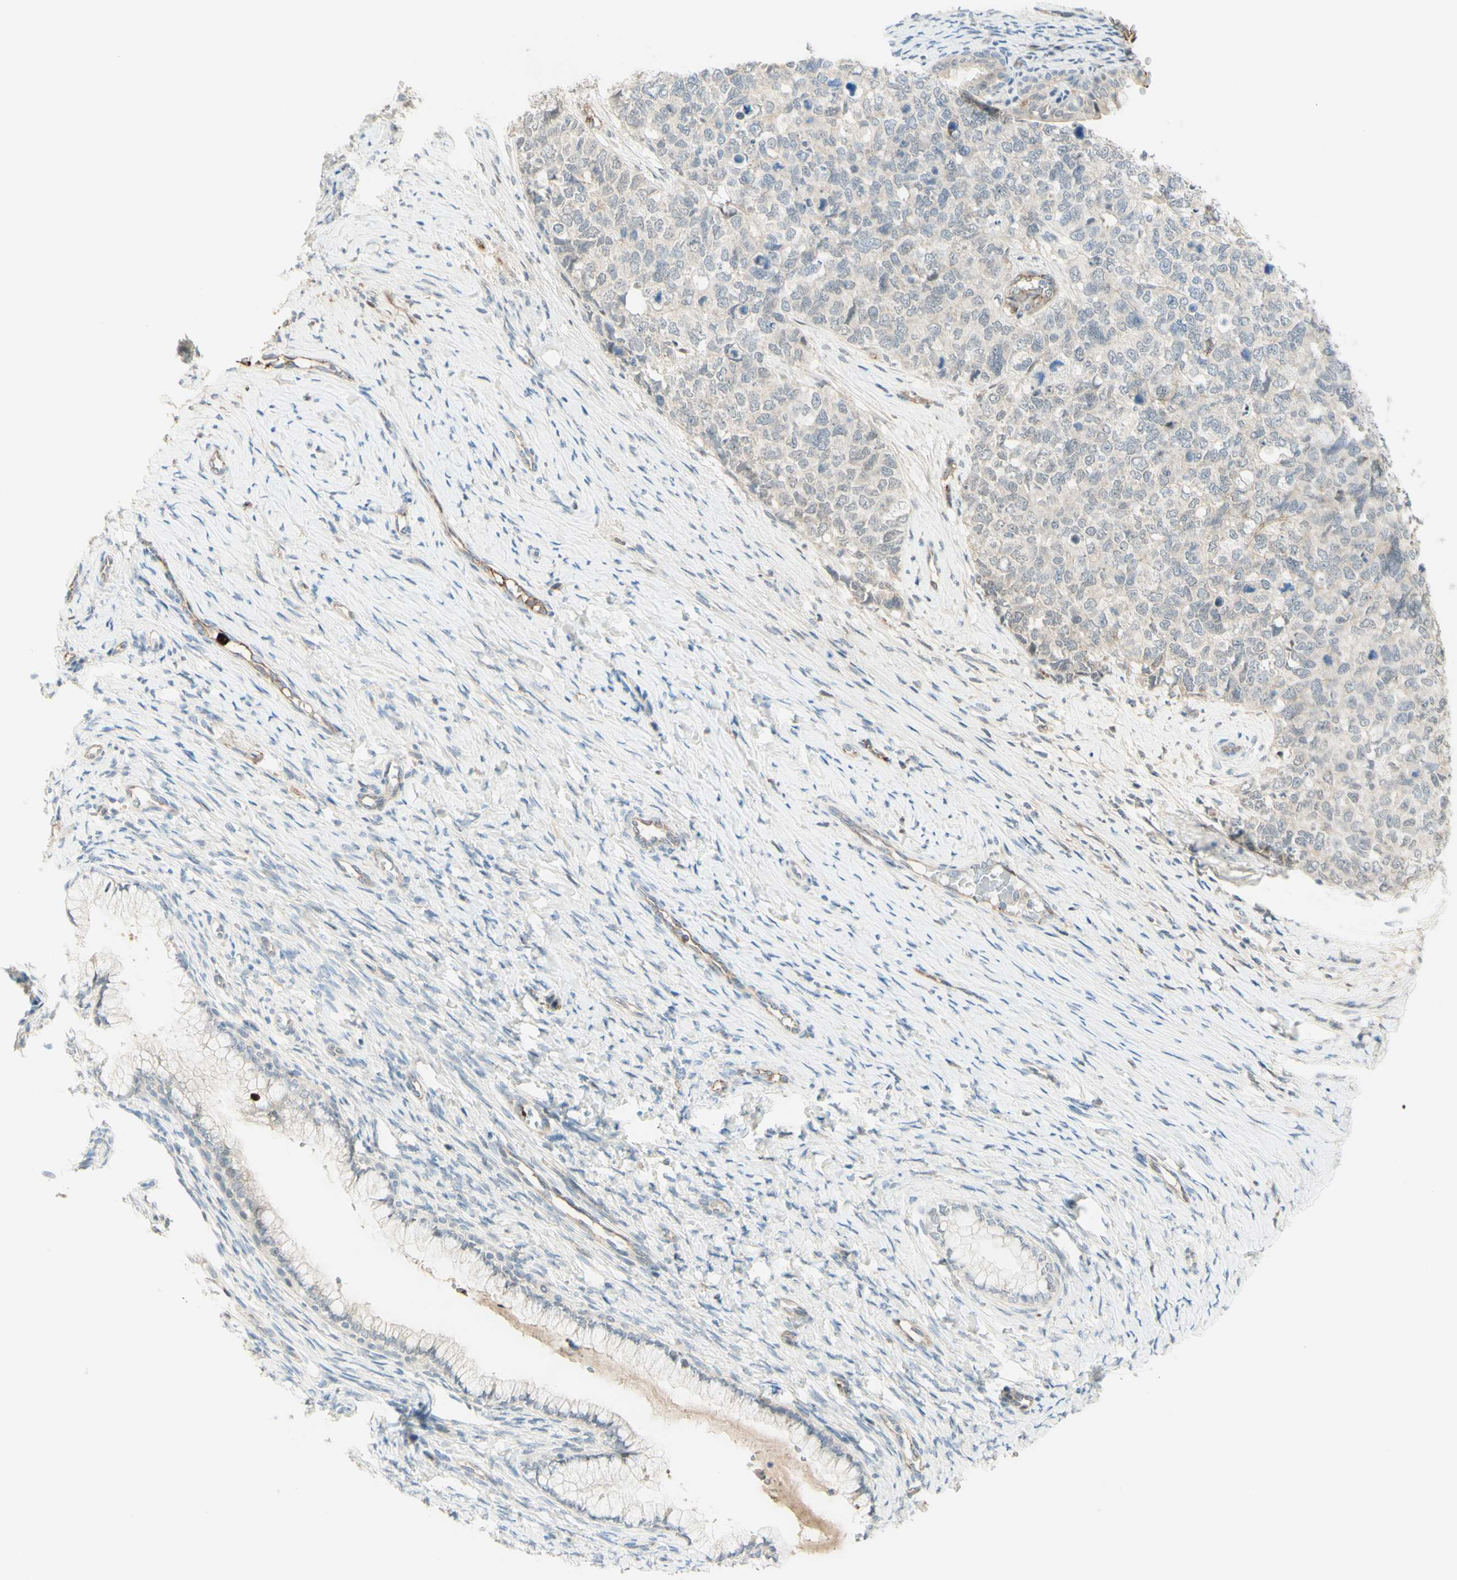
{"staining": {"intensity": "negative", "quantity": "none", "location": "none"}, "tissue": "cervical cancer", "cell_type": "Tumor cells", "image_type": "cancer", "snomed": [{"axis": "morphology", "description": "Squamous cell carcinoma, NOS"}, {"axis": "topography", "description": "Cervix"}], "caption": "Immunohistochemical staining of human squamous cell carcinoma (cervical) shows no significant expression in tumor cells.", "gene": "ANGPT2", "patient": {"sex": "female", "age": 63}}